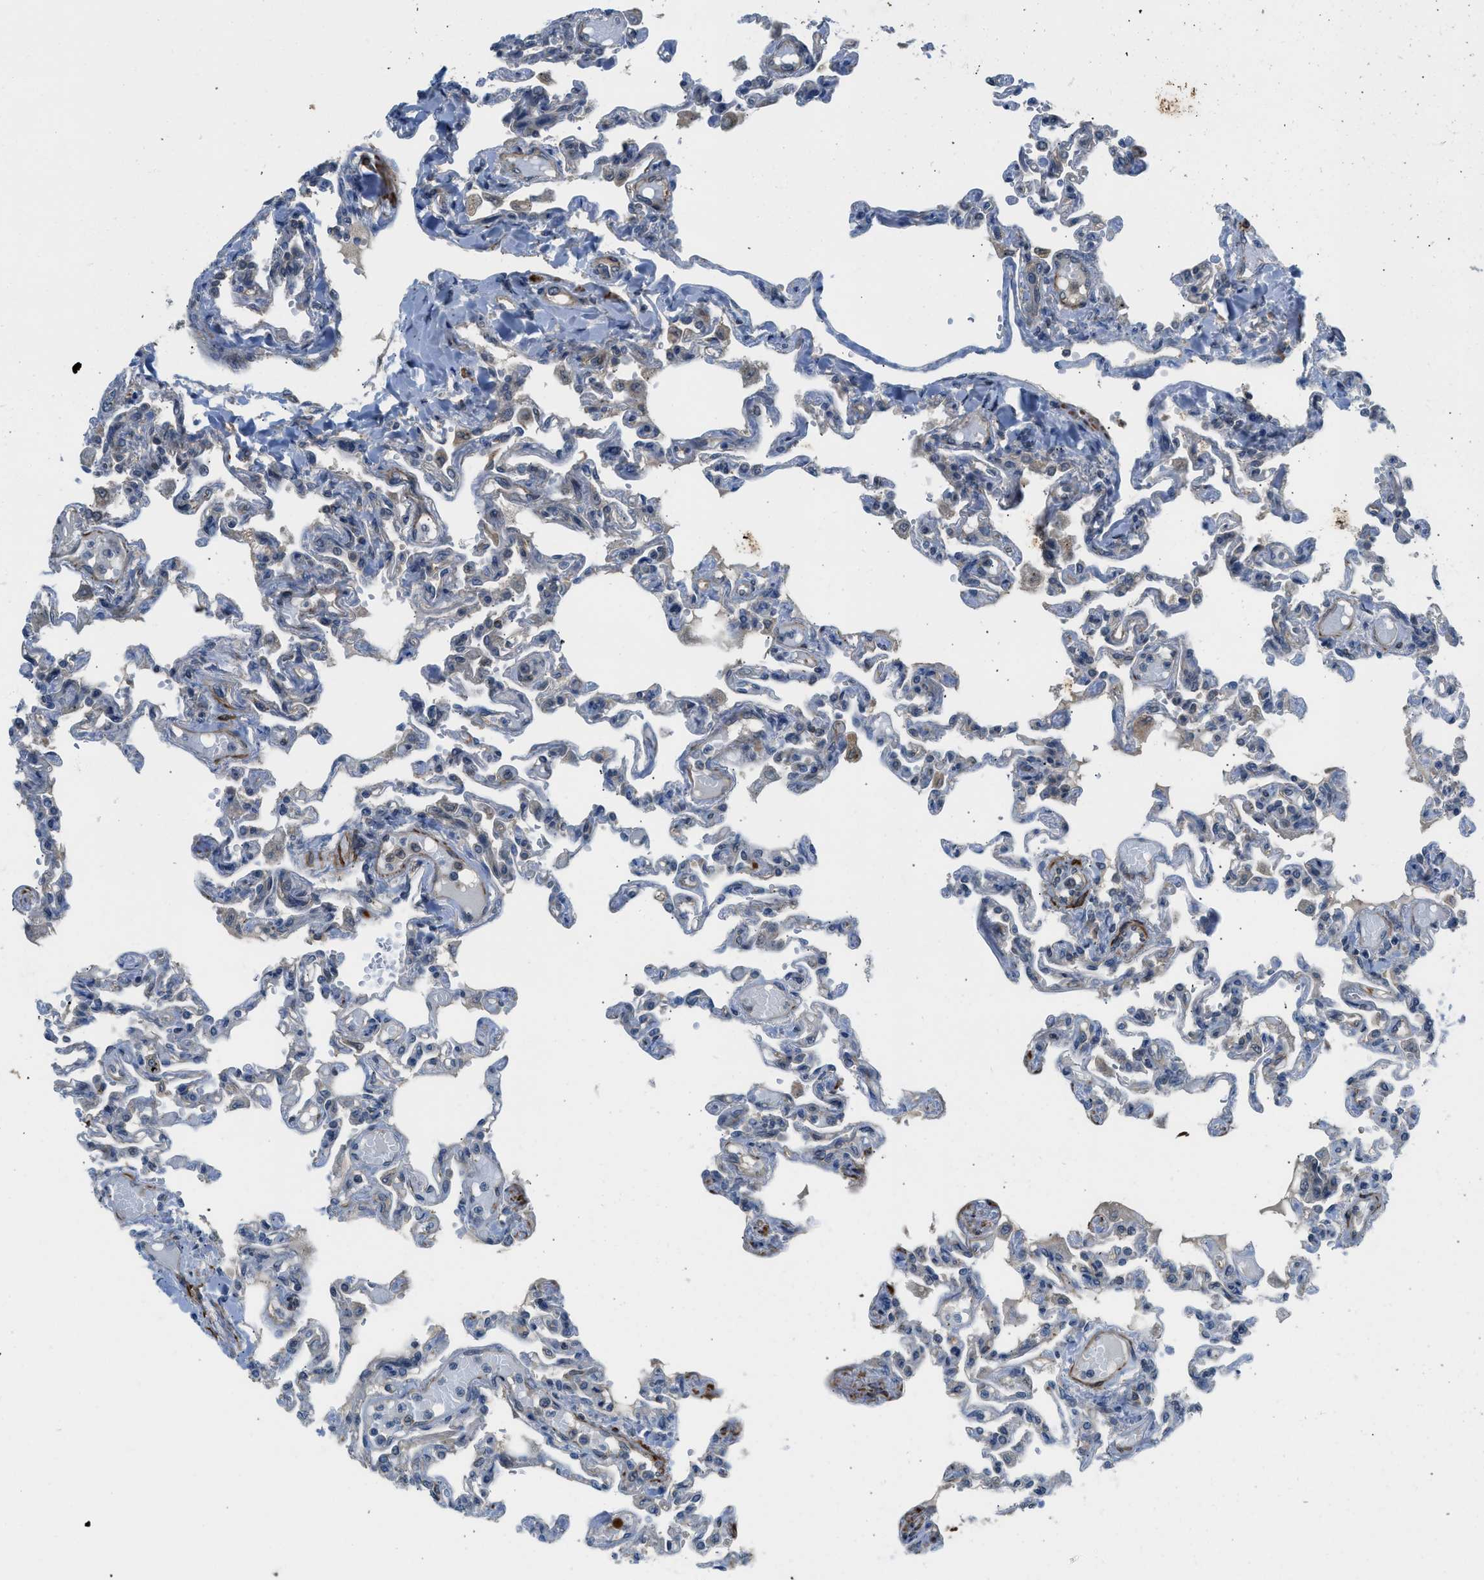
{"staining": {"intensity": "moderate", "quantity": "<25%", "location": "cytoplasmic/membranous"}, "tissue": "lung", "cell_type": "Alveolar cells", "image_type": "normal", "snomed": [{"axis": "morphology", "description": "Normal tissue, NOS"}, {"axis": "topography", "description": "Lung"}], "caption": "Immunohistochemical staining of normal lung exhibits <25% levels of moderate cytoplasmic/membranous protein staining in about <25% of alveolar cells. Using DAB (3,3'-diaminobenzidine) (brown) and hematoxylin (blue) stains, captured at high magnification using brightfield microscopy.", "gene": "SESN2", "patient": {"sex": "male", "age": 21}}